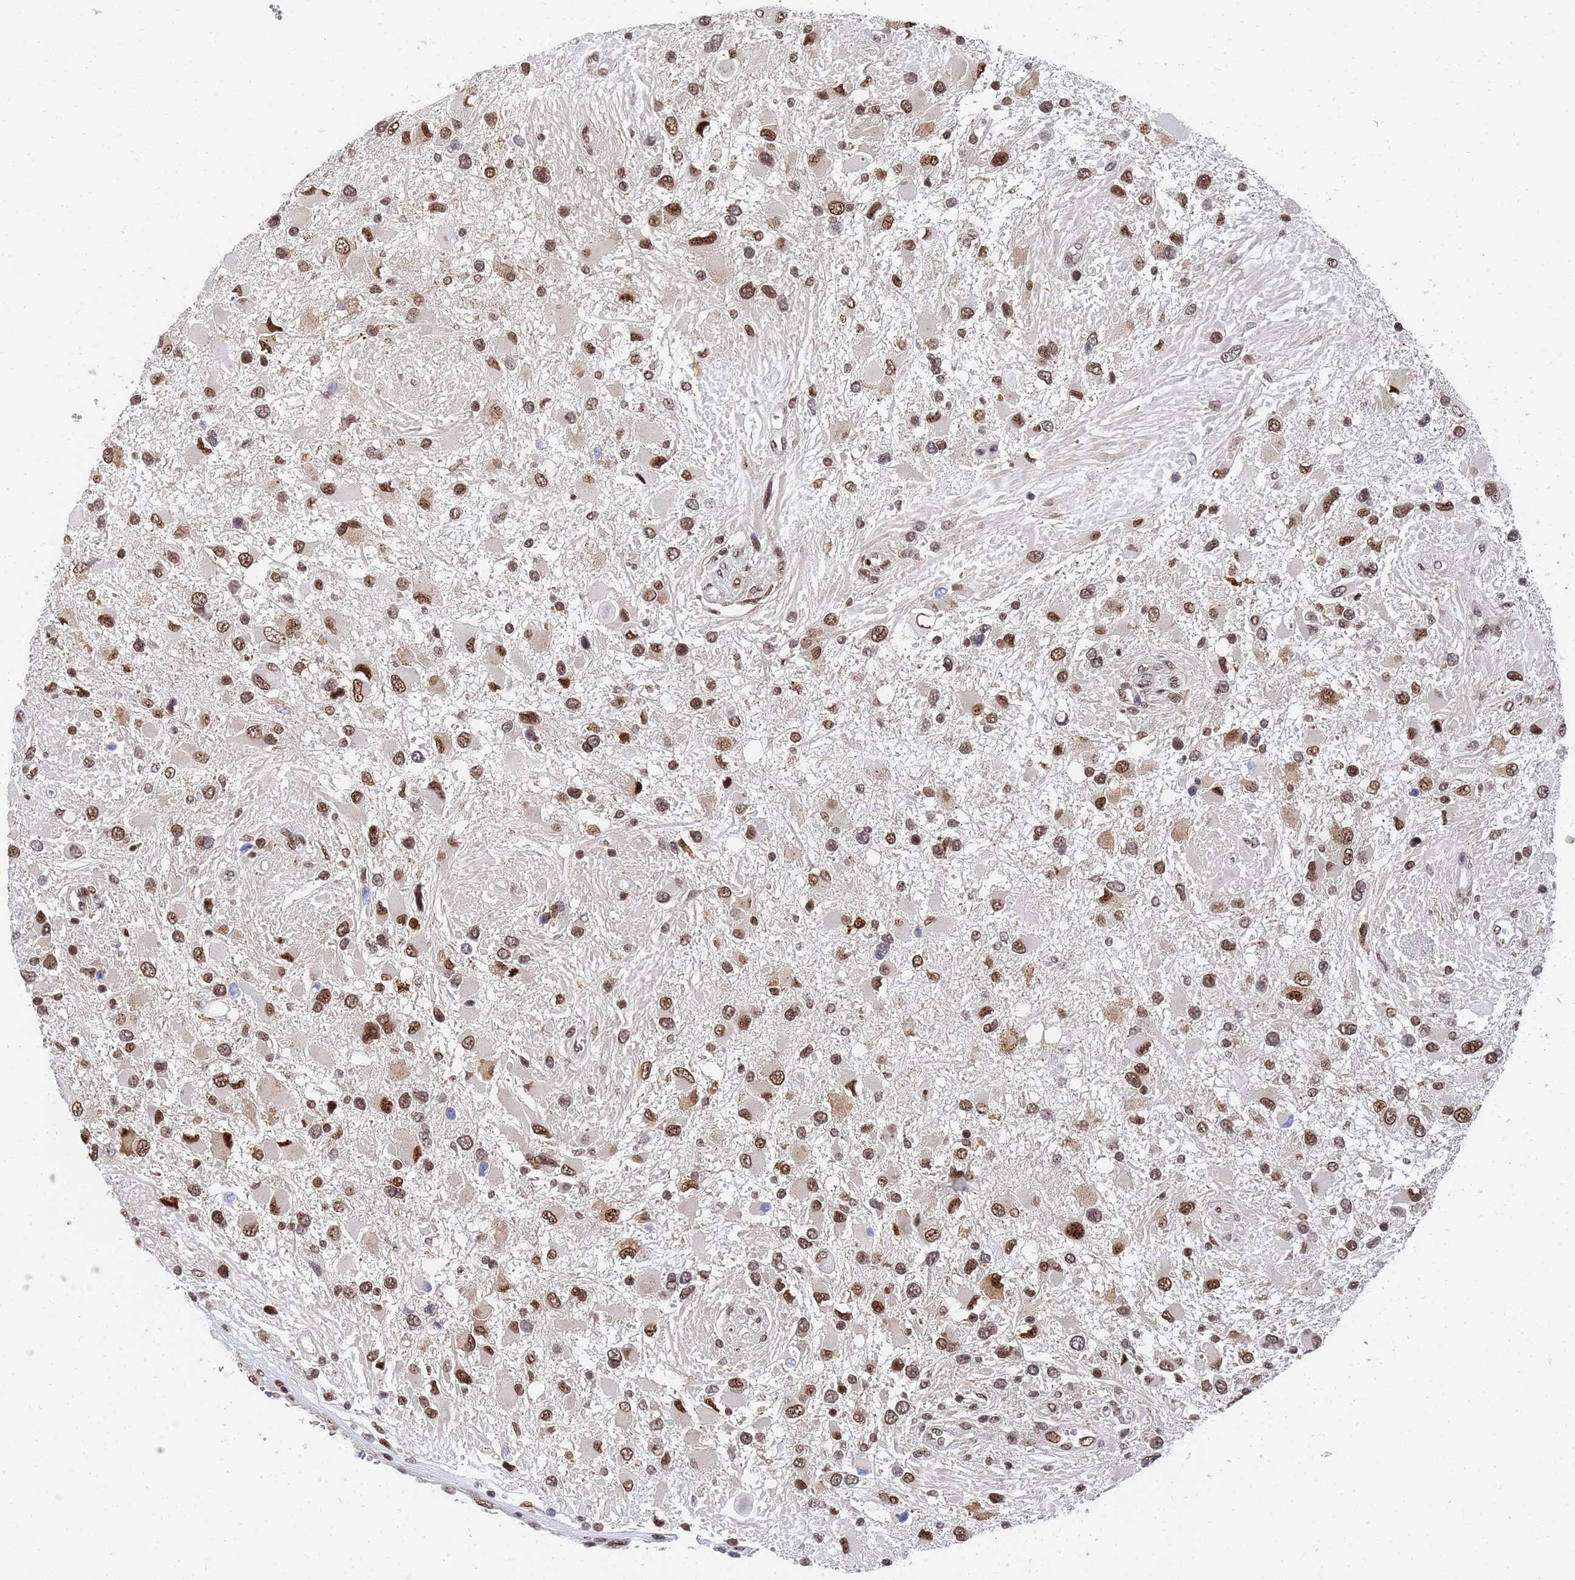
{"staining": {"intensity": "moderate", "quantity": ">75%", "location": "nuclear"}, "tissue": "glioma", "cell_type": "Tumor cells", "image_type": "cancer", "snomed": [{"axis": "morphology", "description": "Glioma, malignant, High grade"}, {"axis": "topography", "description": "Brain"}], "caption": "This is a histology image of immunohistochemistry staining of glioma, which shows moderate positivity in the nuclear of tumor cells.", "gene": "AP5Z1", "patient": {"sex": "male", "age": 53}}